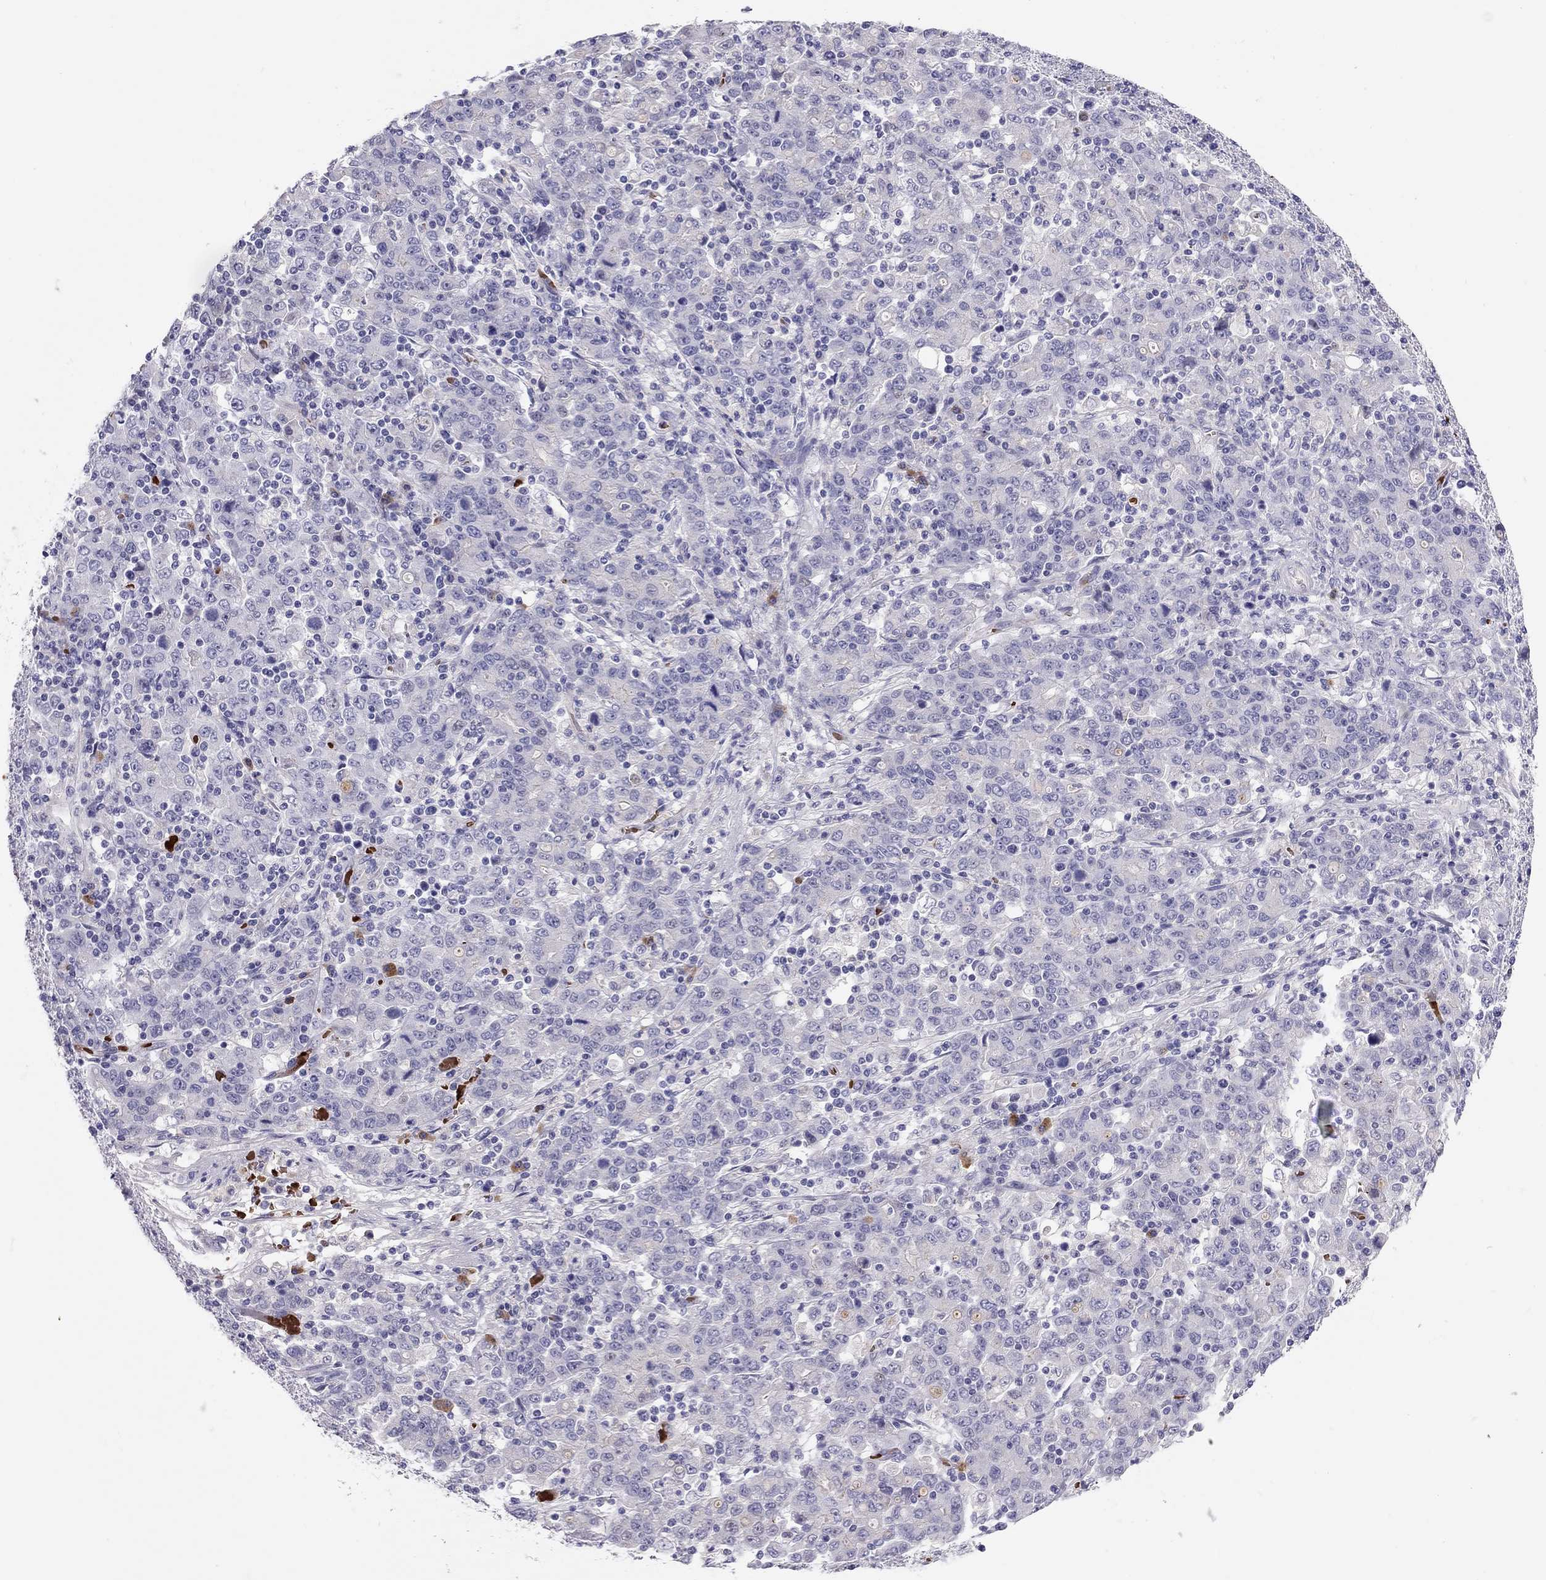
{"staining": {"intensity": "negative", "quantity": "none", "location": "none"}, "tissue": "stomach cancer", "cell_type": "Tumor cells", "image_type": "cancer", "snomed": [{"axis": "morphology", "description": "Adenocarcinoma, NOS"}, {"axis": "topography", "description": "Stomach, upper"}], "caption": "The image shows no staining of tumor cells in adenocarcinoma (stomach).", "gene": "FRMD1", "patient": {"sex": "male", "age": 69}}